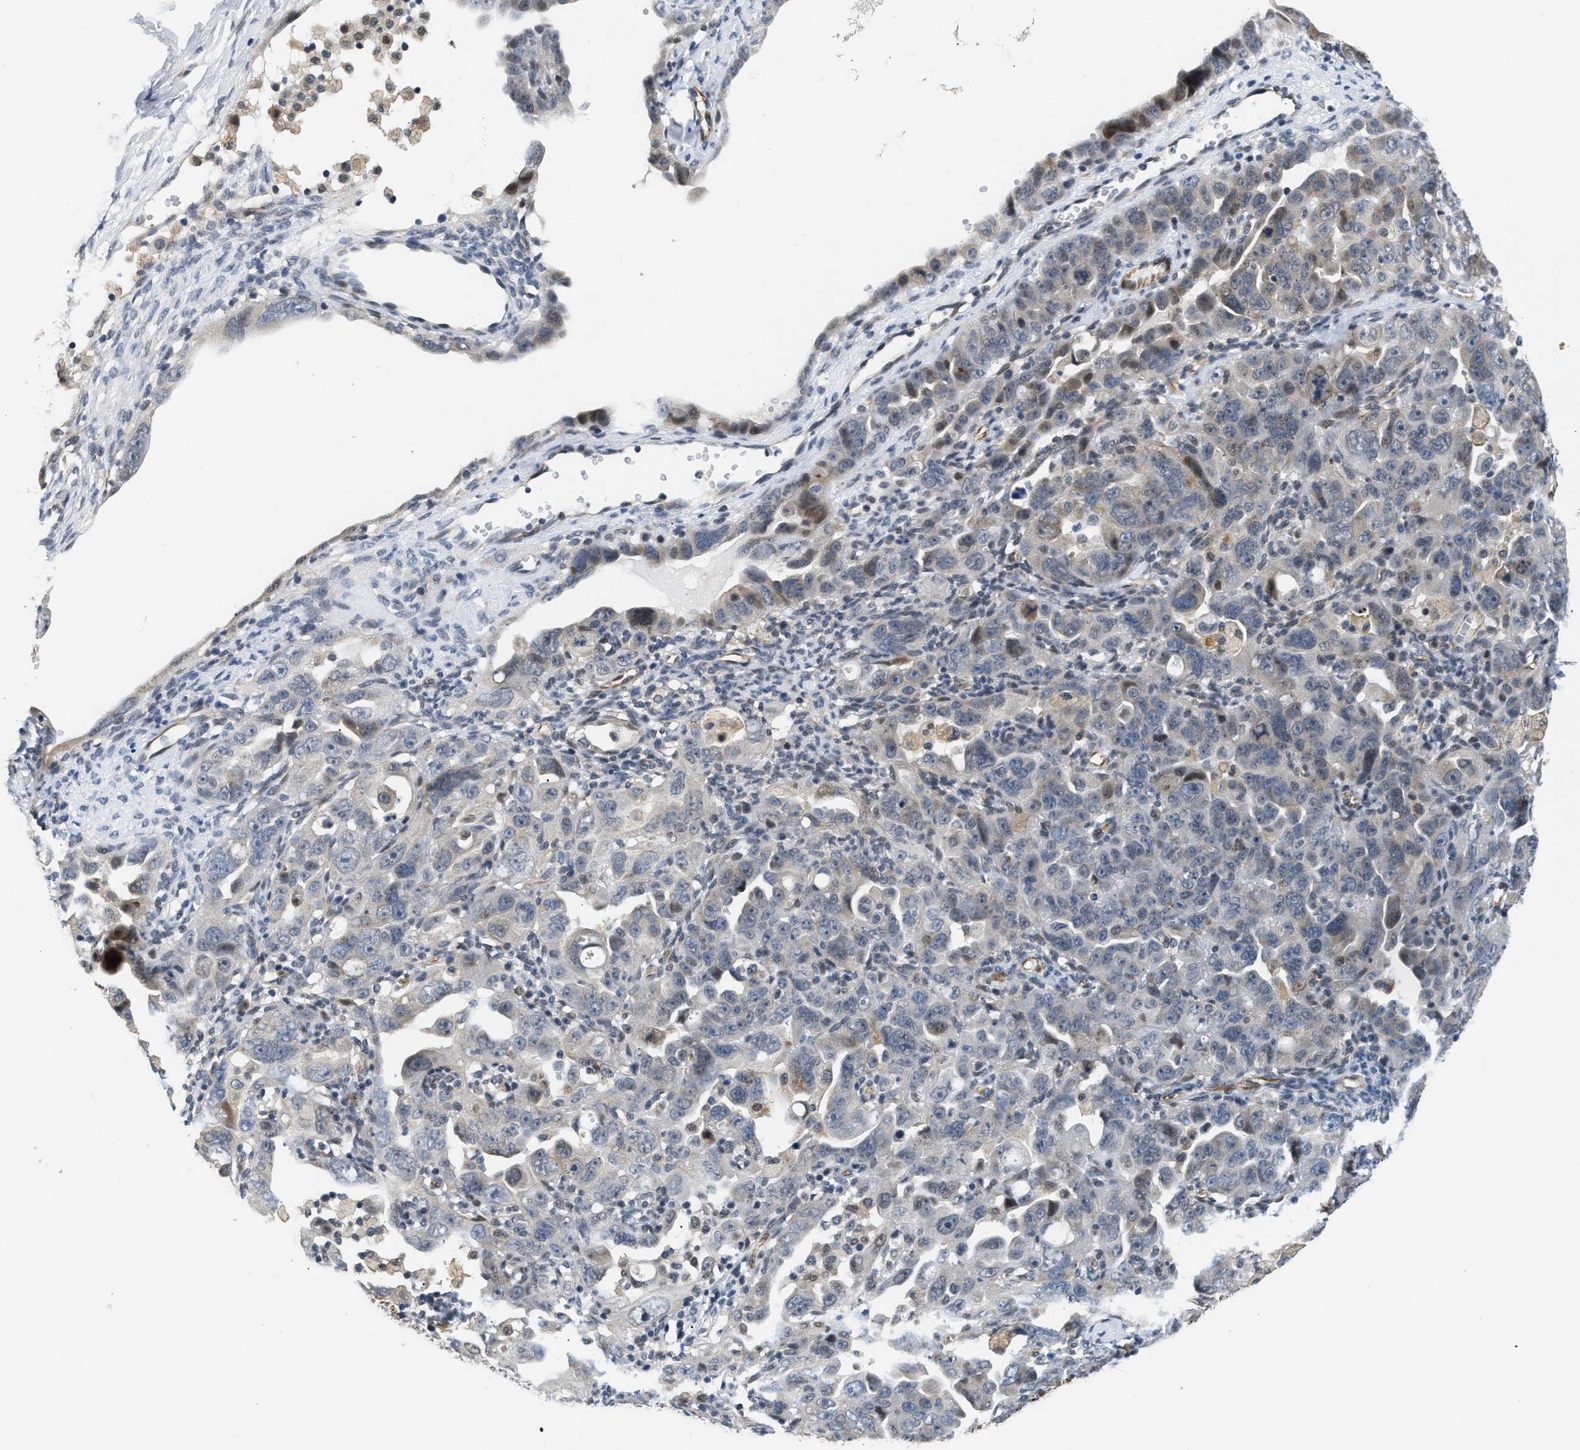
{"staining": {"intensity": "weak", "quantity": "<25%", "location": "cytoplasmic/membranous"}, "tissue": "ovarian cancer", "cell_type": "Tumor cells", "image_type": "cancer", "snomed": [{"axis": "morphology", "description": "Cystadenocarcinoma, serous, NOS"}, {"axis": "topography", "description": "Ovary"}], "caption": "Tumor cells show no significant protein expression in ovarian cancer (serous cystadenocarcinoma). The staining was performed using DAB to visualize the protein expression in brown, while the nuclei were stained in blue with hematoxylin (Magnification: 20x).", "gene": "PPM1H", "patient": {"sex": "female", "age": 66}}